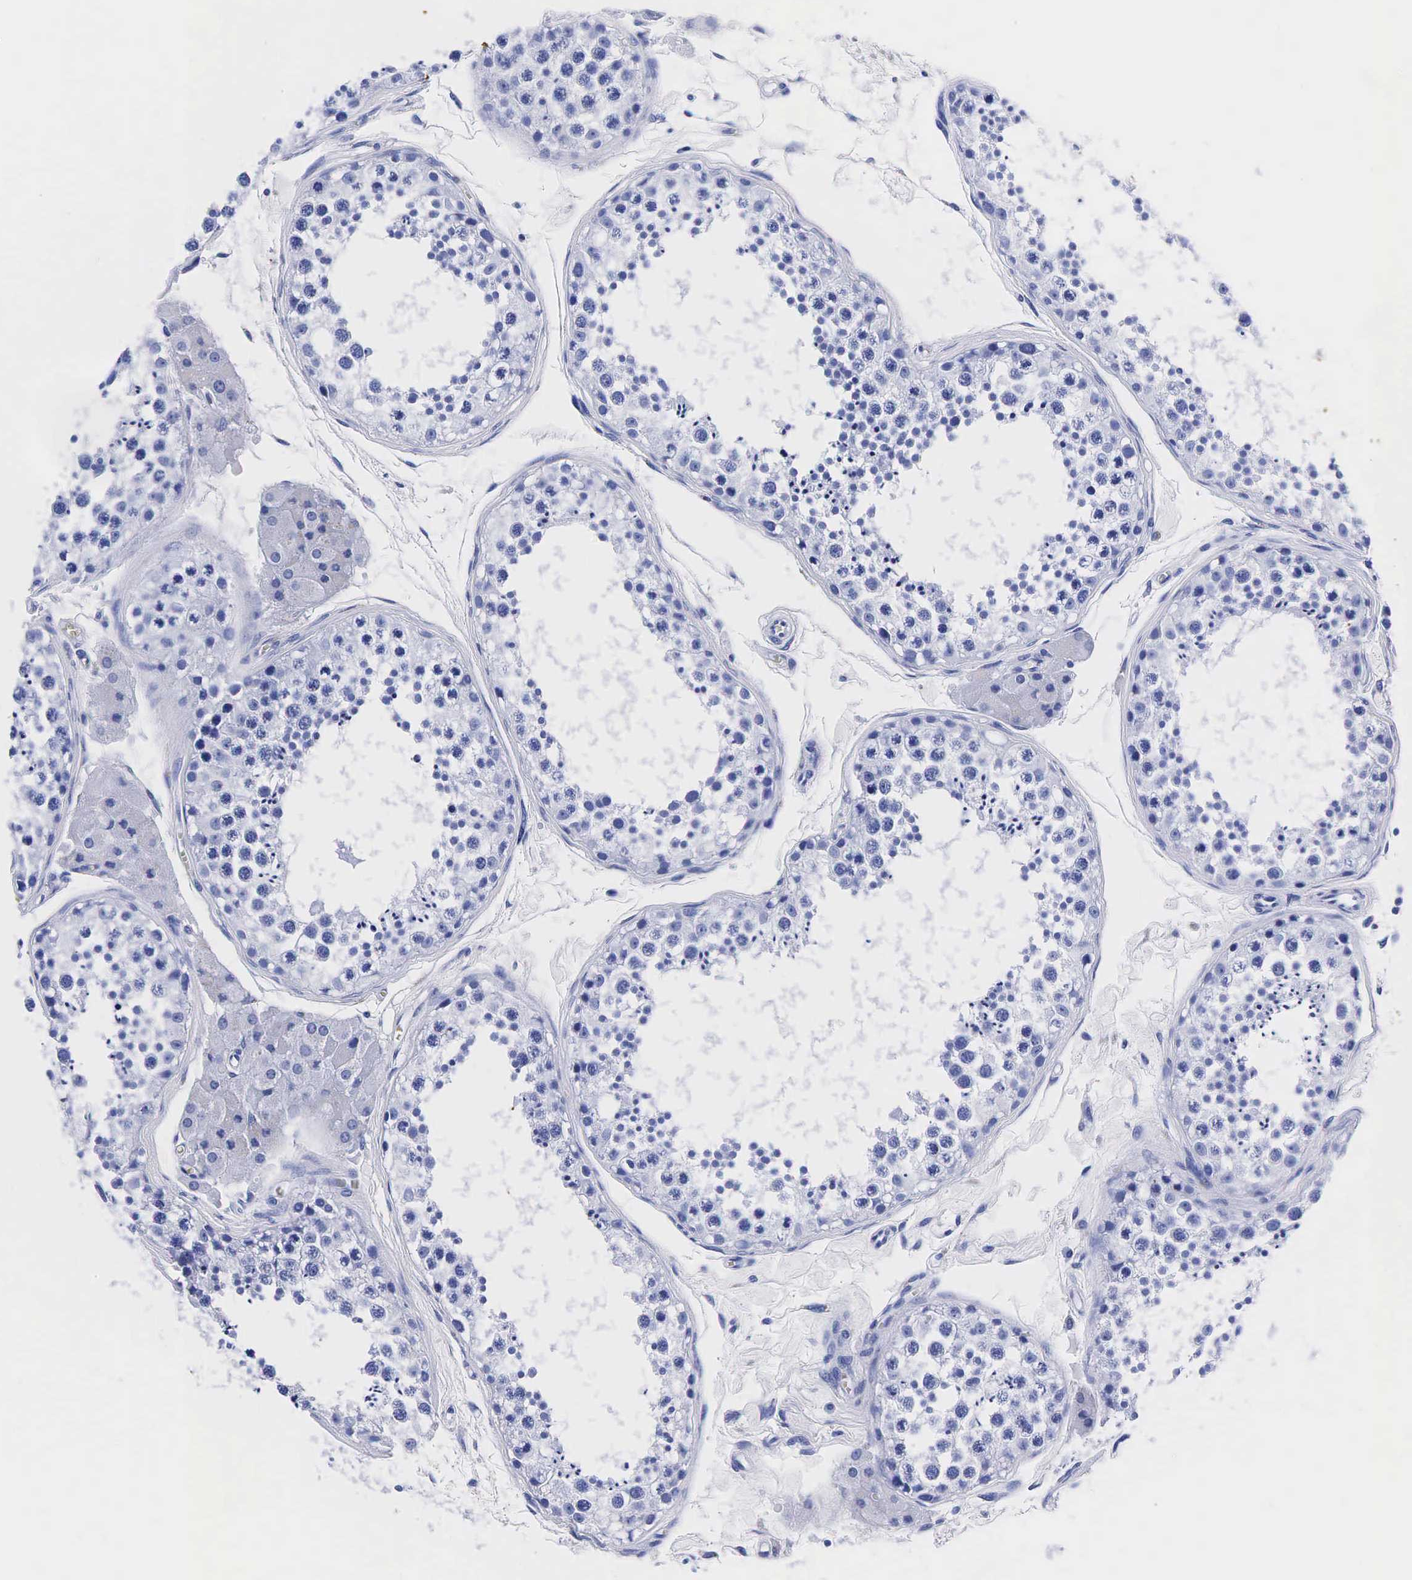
{"staining": {"intensity": "negative", "quantity": "none", "location": "none"}, "tissue": "testis", "cell_type": "Cells in seminiferous ducts", "image_type": "normal", "snomed": [{"axis": "morphology", "description": "Normal tissue, NOS"}, {"axis": "topography", "description": "Testis"}], "caption": "Testis stained for a protein using immunohistochemistry exhibits no expression cells in seminiferous ducts.", "gene": "ACP3", "patient": {"sex": "male", "age": 57}}